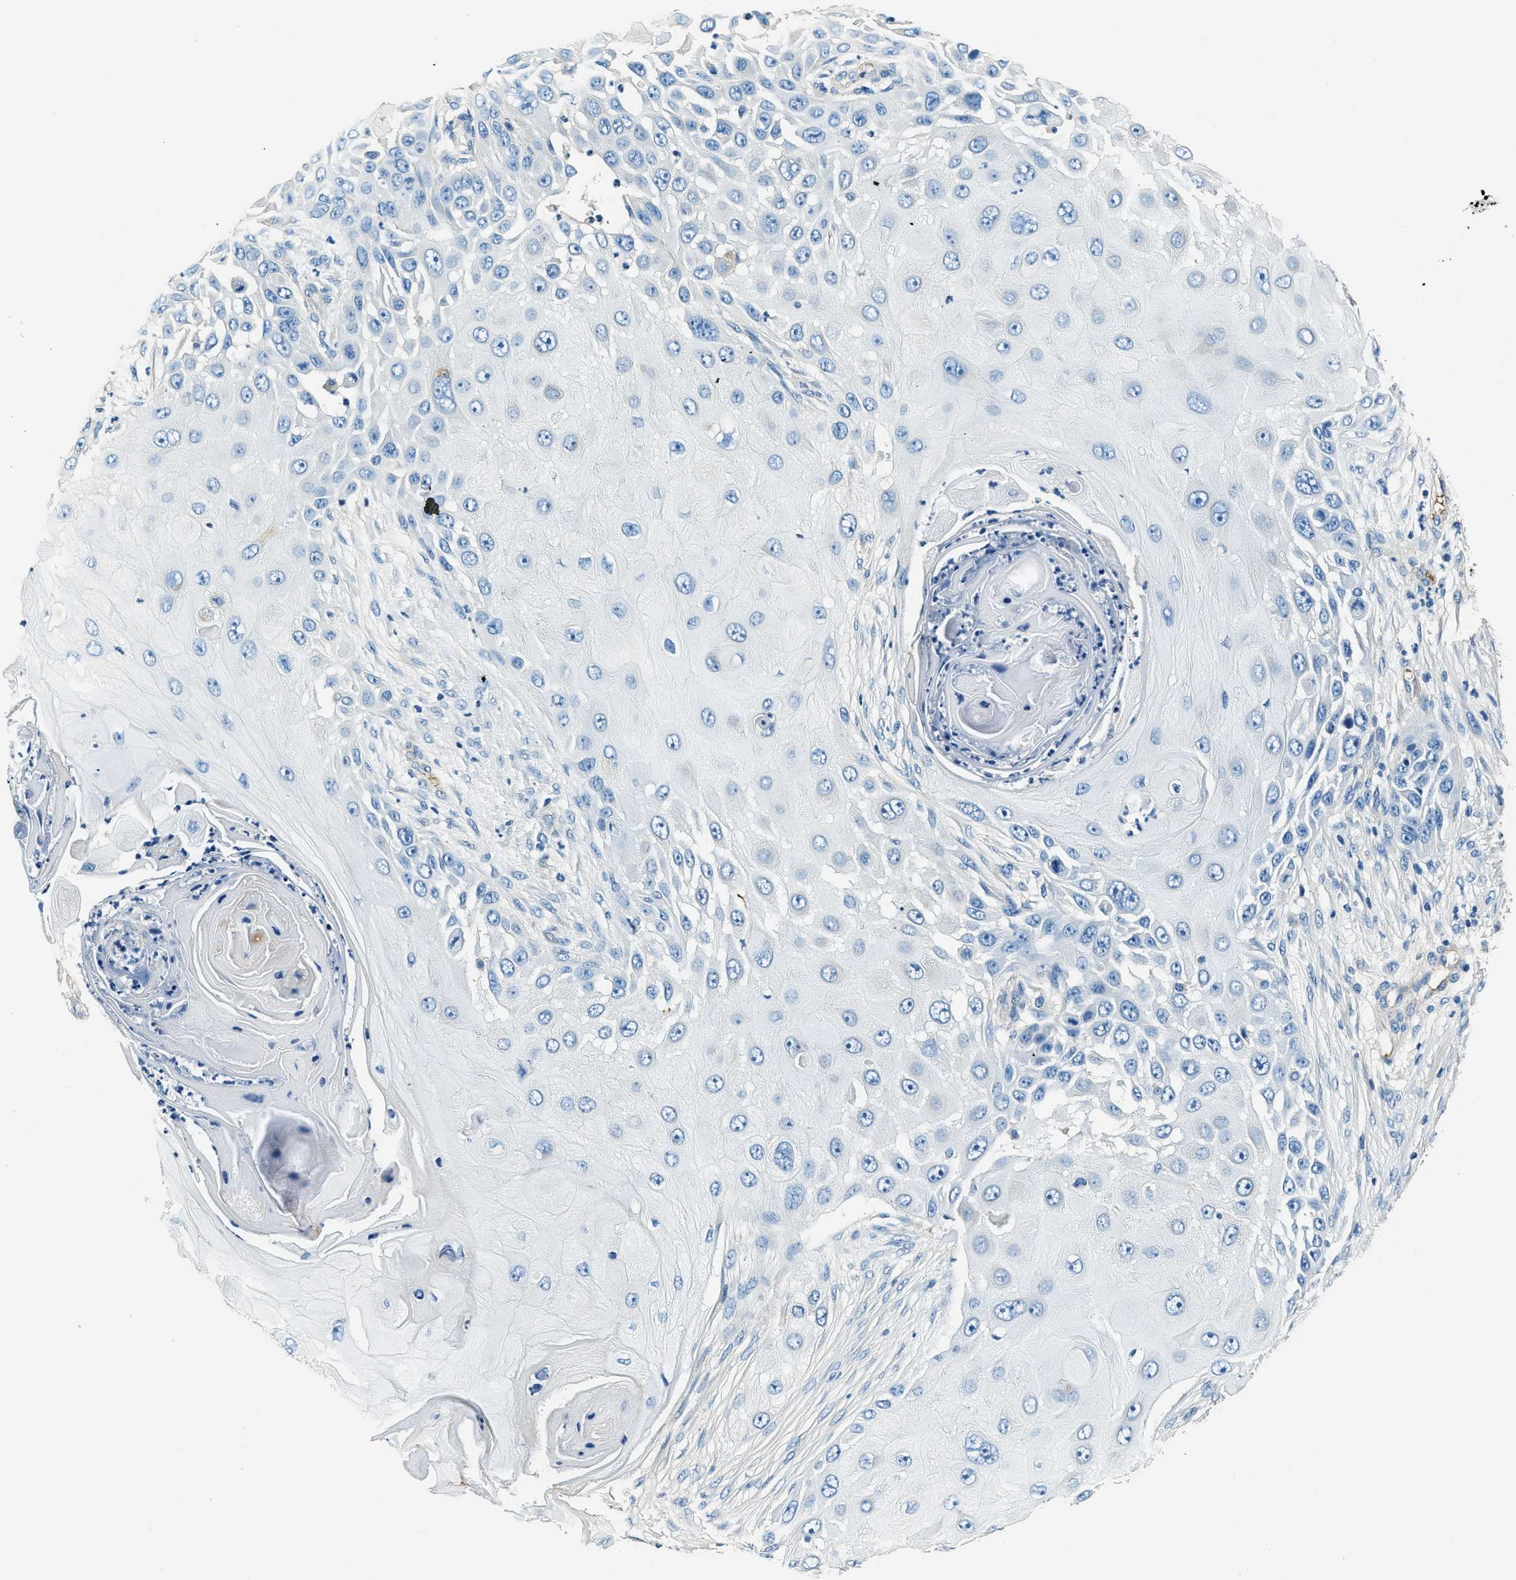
{"staining": {"intensity": "negative", "quantity": "none", "location": "none"}, "tissue": "skin cancer", "cell_type": "Tumor cells", "image_type": "cancer", "snomed": [{"axis": "morphology", "description": "Squamous cell carcinoma, NOS"}, {"axis": "topography", "description": "Skin"}], "caption": "IHC of human skin cancer (squamous cell carcinoma) reveals no staining in tumor cells.", "gene": "TMEM186", "patient": {"sex": "female", "age": 44}}